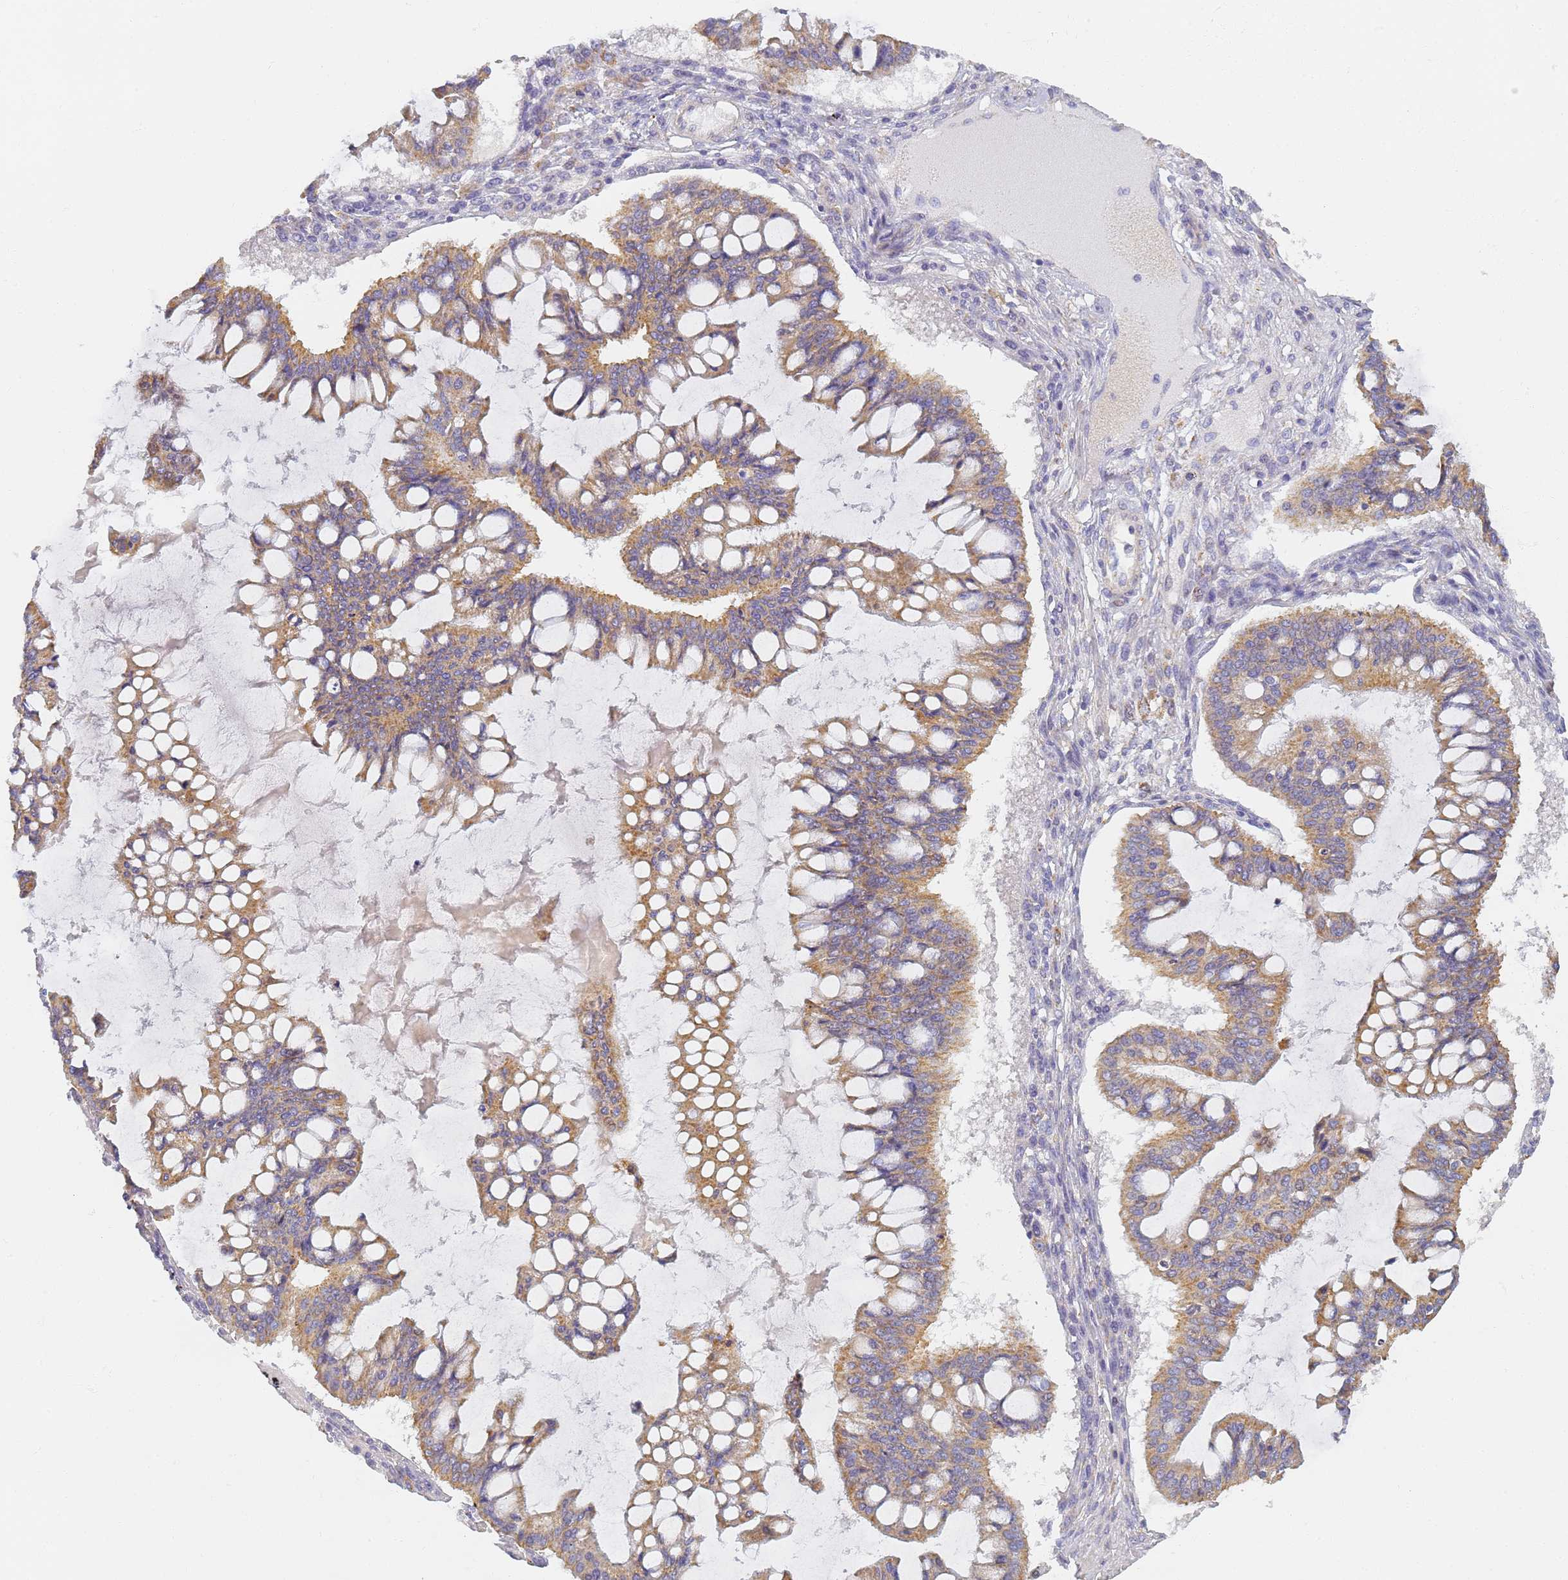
{"staining": {"intensity": "moderate", "quantity": ">75%", "location": "cytoplasmic/membranous"}, "tissue": "ovarian cancer", "cell_type": "Tumor cells", "image_type": "cancer", "snomed": [{"axis": "morphology", "description": "Cystadenocarcinoma, mucinous, NOS"}, {"axis": "topography", "description": "Ovary"}], "caption": "Ovarian cancer was stained to show a protein in brown. There is medium levels of moderate cytoplasmic/membranous expression in approximately >75% of tumor cells.", "gene": "UTP23", "patient": {"sex": "female", "age": 73}}